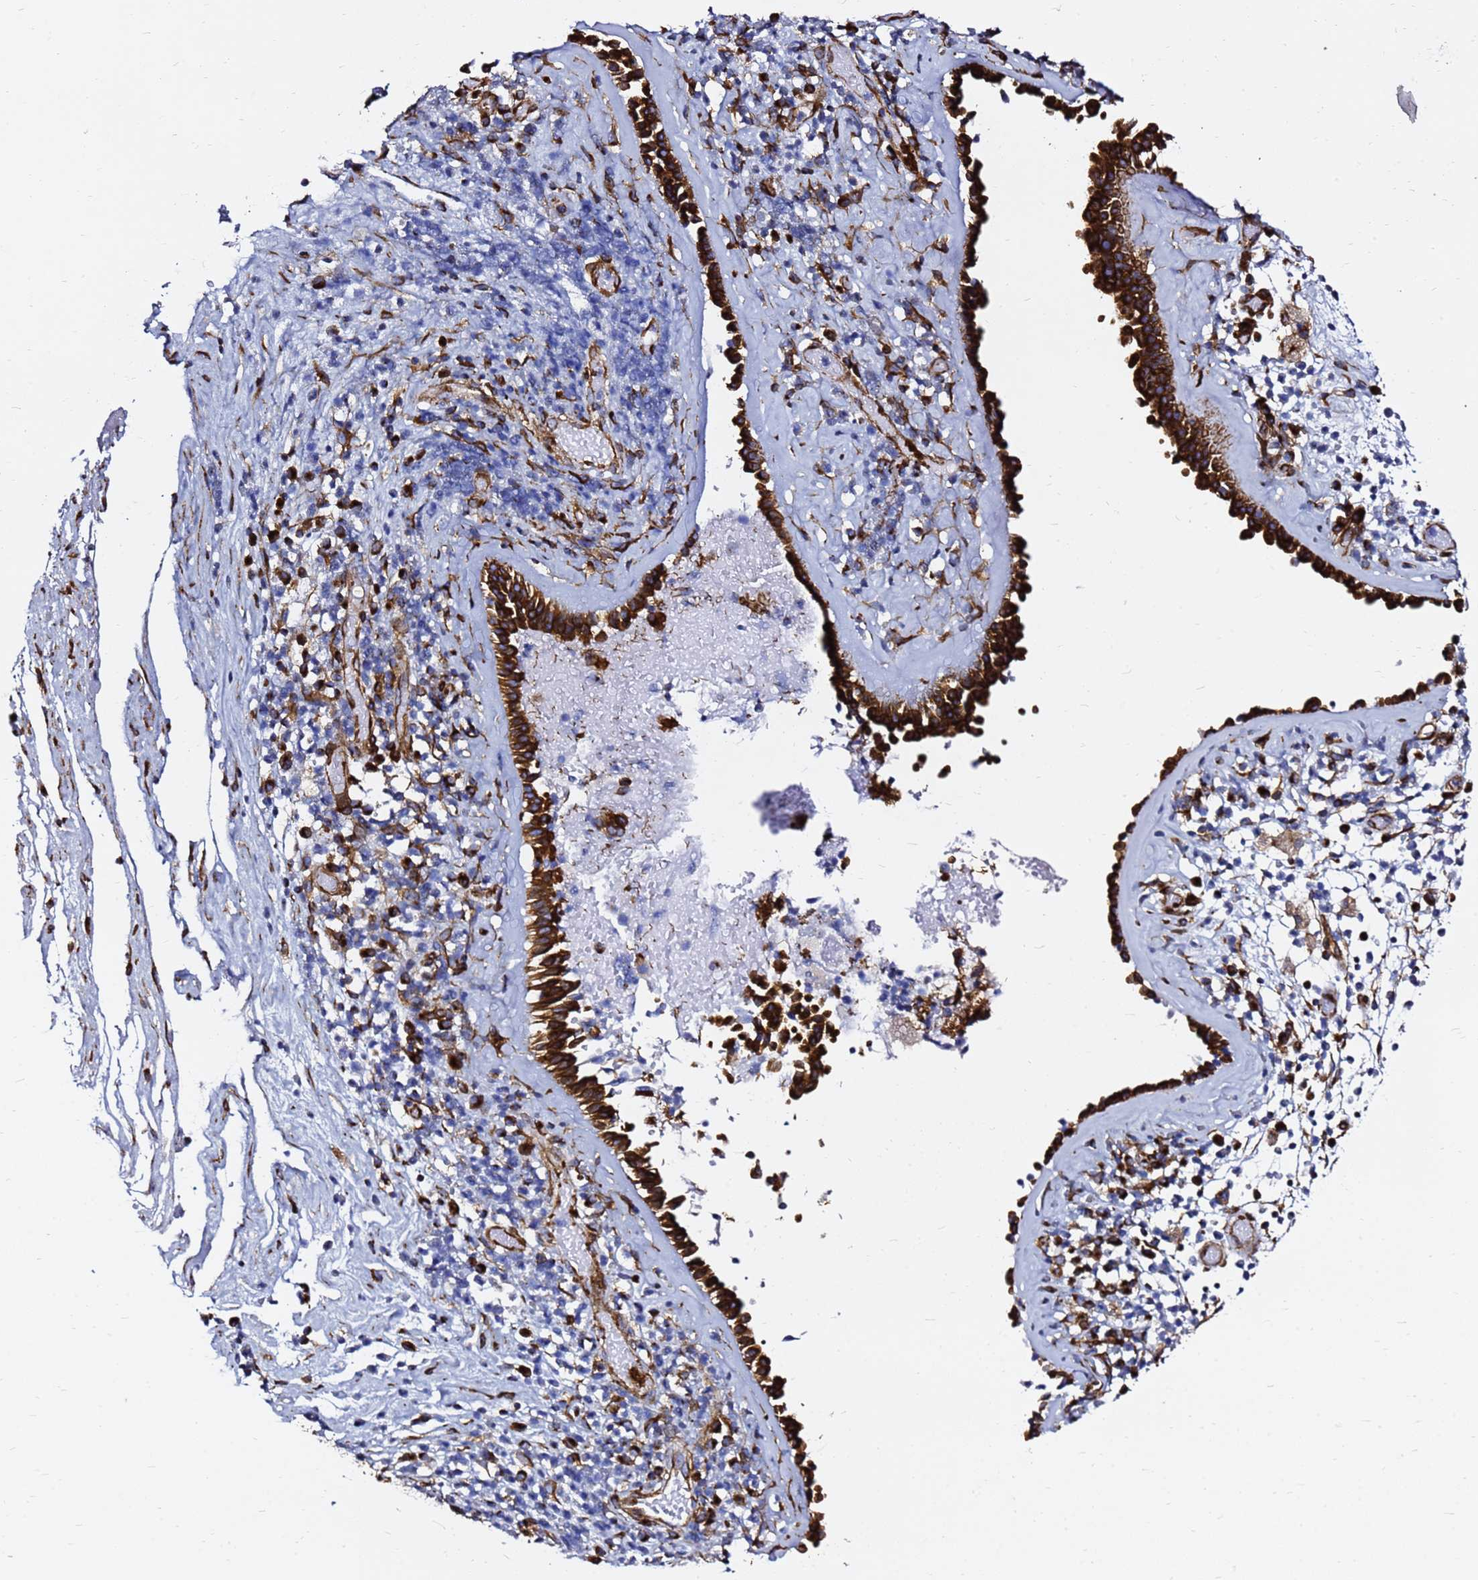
{"staining": {"intensity": "strong", "quantity": ">75%", "location": "cytoplasmic/membranous"}, "tissue": "nasopharynx", "cell_type": "Respiratory epithelial cells", "image_type": "normal", "snomed": [{"axis": "morphology", "description": "Normal tissue, NOS"}, {"axis": "morphology", "description": "Inflammation, NOS"}, {"axis": "topography", "description": "Nasopharynx"}], "caption": "Immunohistochemical staining of normal nasopharynx exhibits >75% levels of strong cytoplasmic/membranous protein positivity in approximately >75% of respiratory epithelial cells.", "gene": "TUBA8", "patient": {"sex": "male", "age": 70}}